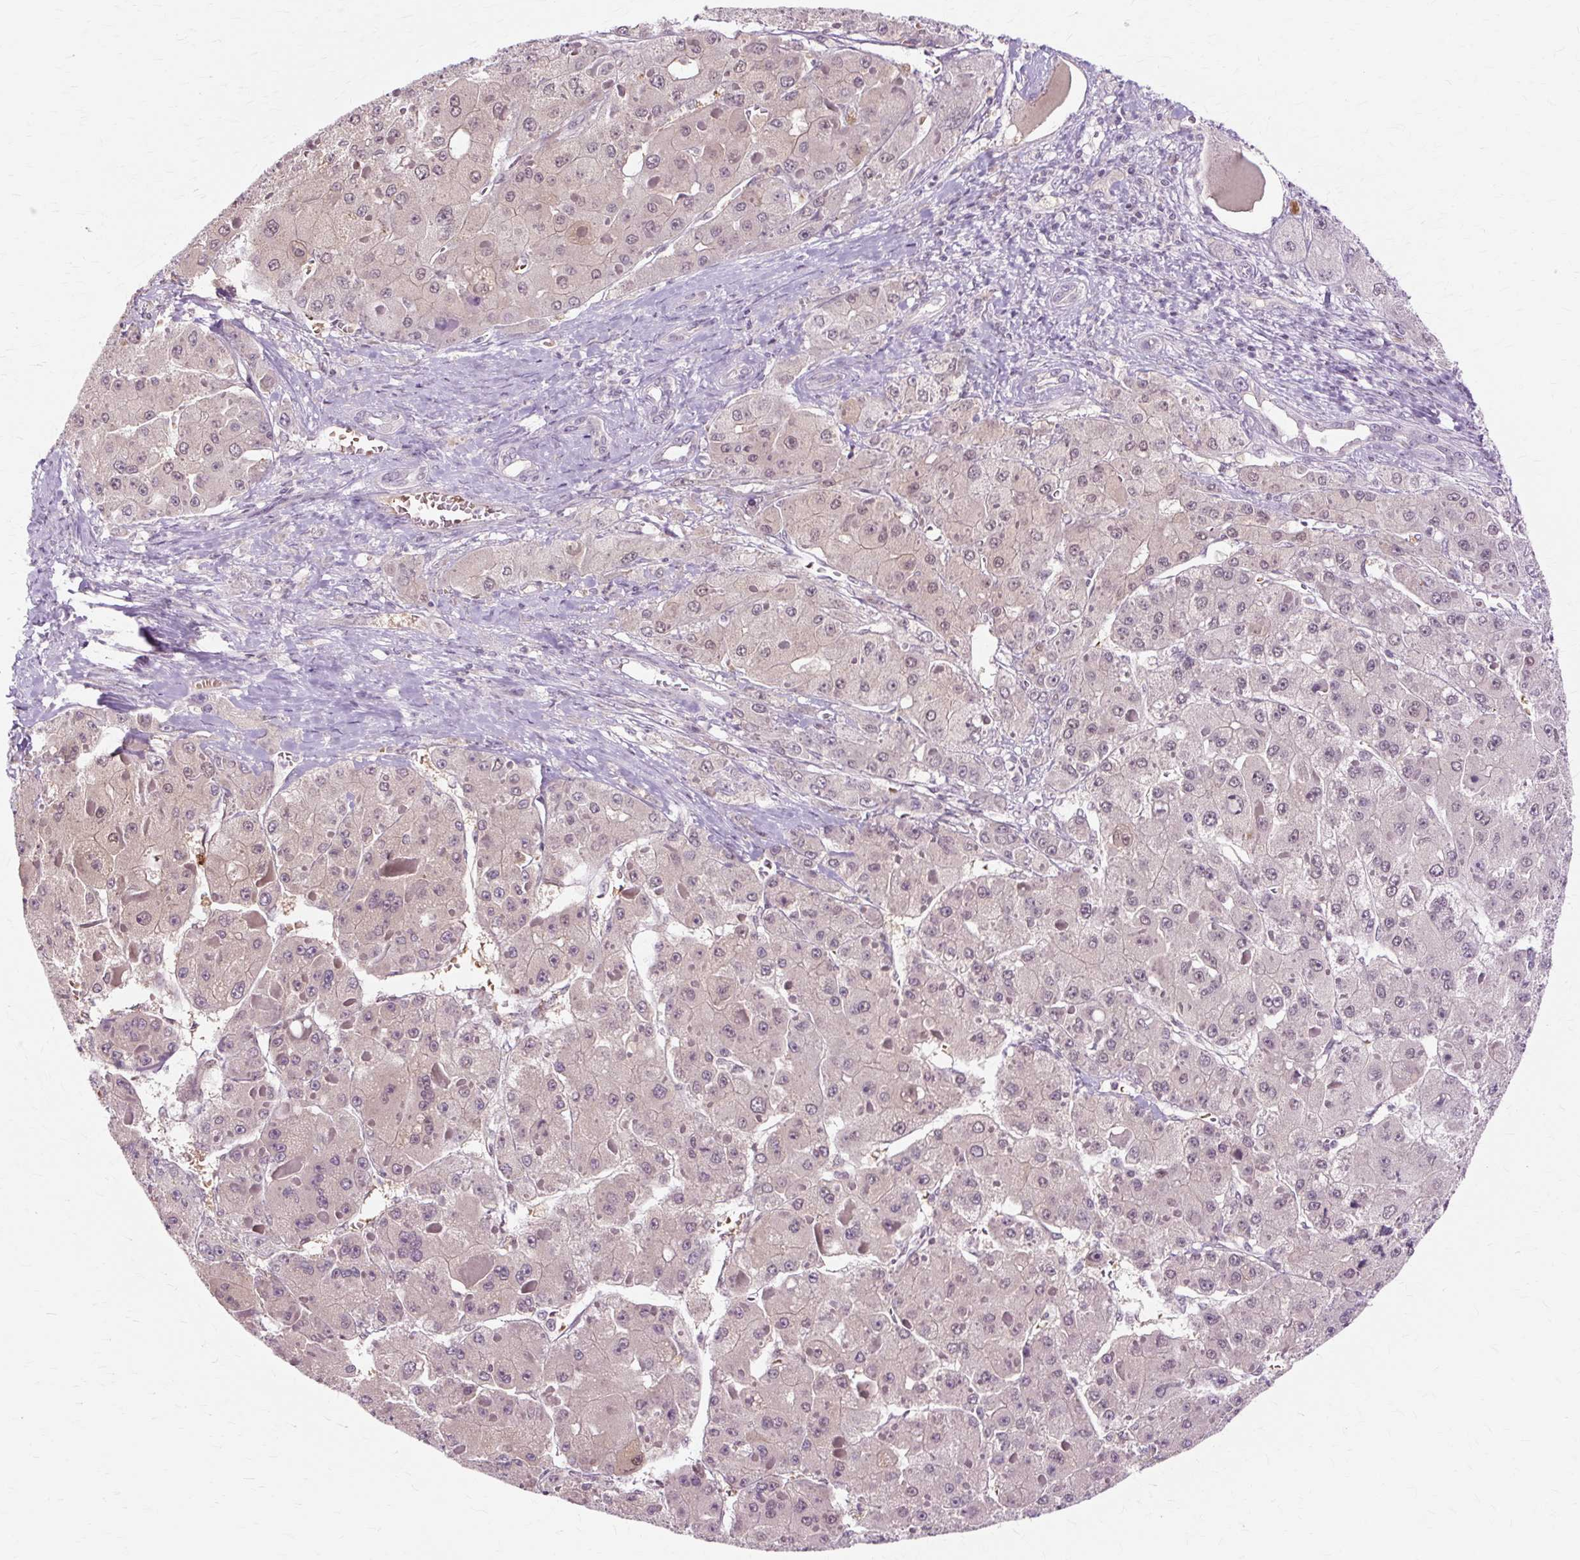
{"staining": {"intensity": "weak", "quantity": "25%-75%", "location": "nuclear"}, "tissue": "liver cancer", "cell_type": "Tumor cells", "image_type": "cancer", "snomed": [{"axis": "morphology", "description": "Carcinoma, Hepatocellular, NOS"}, {"axis": "topography", "description": "Liver"}], "caption": "About 25%-75% of tumor cells in human hepatocellular carcinoma (liver) demonstrate weak nuclear protein staining as visualized by brown immunohistochemical staining.", "gene": "ZNF35", "patient": {"sex": "female", "age": 73}}